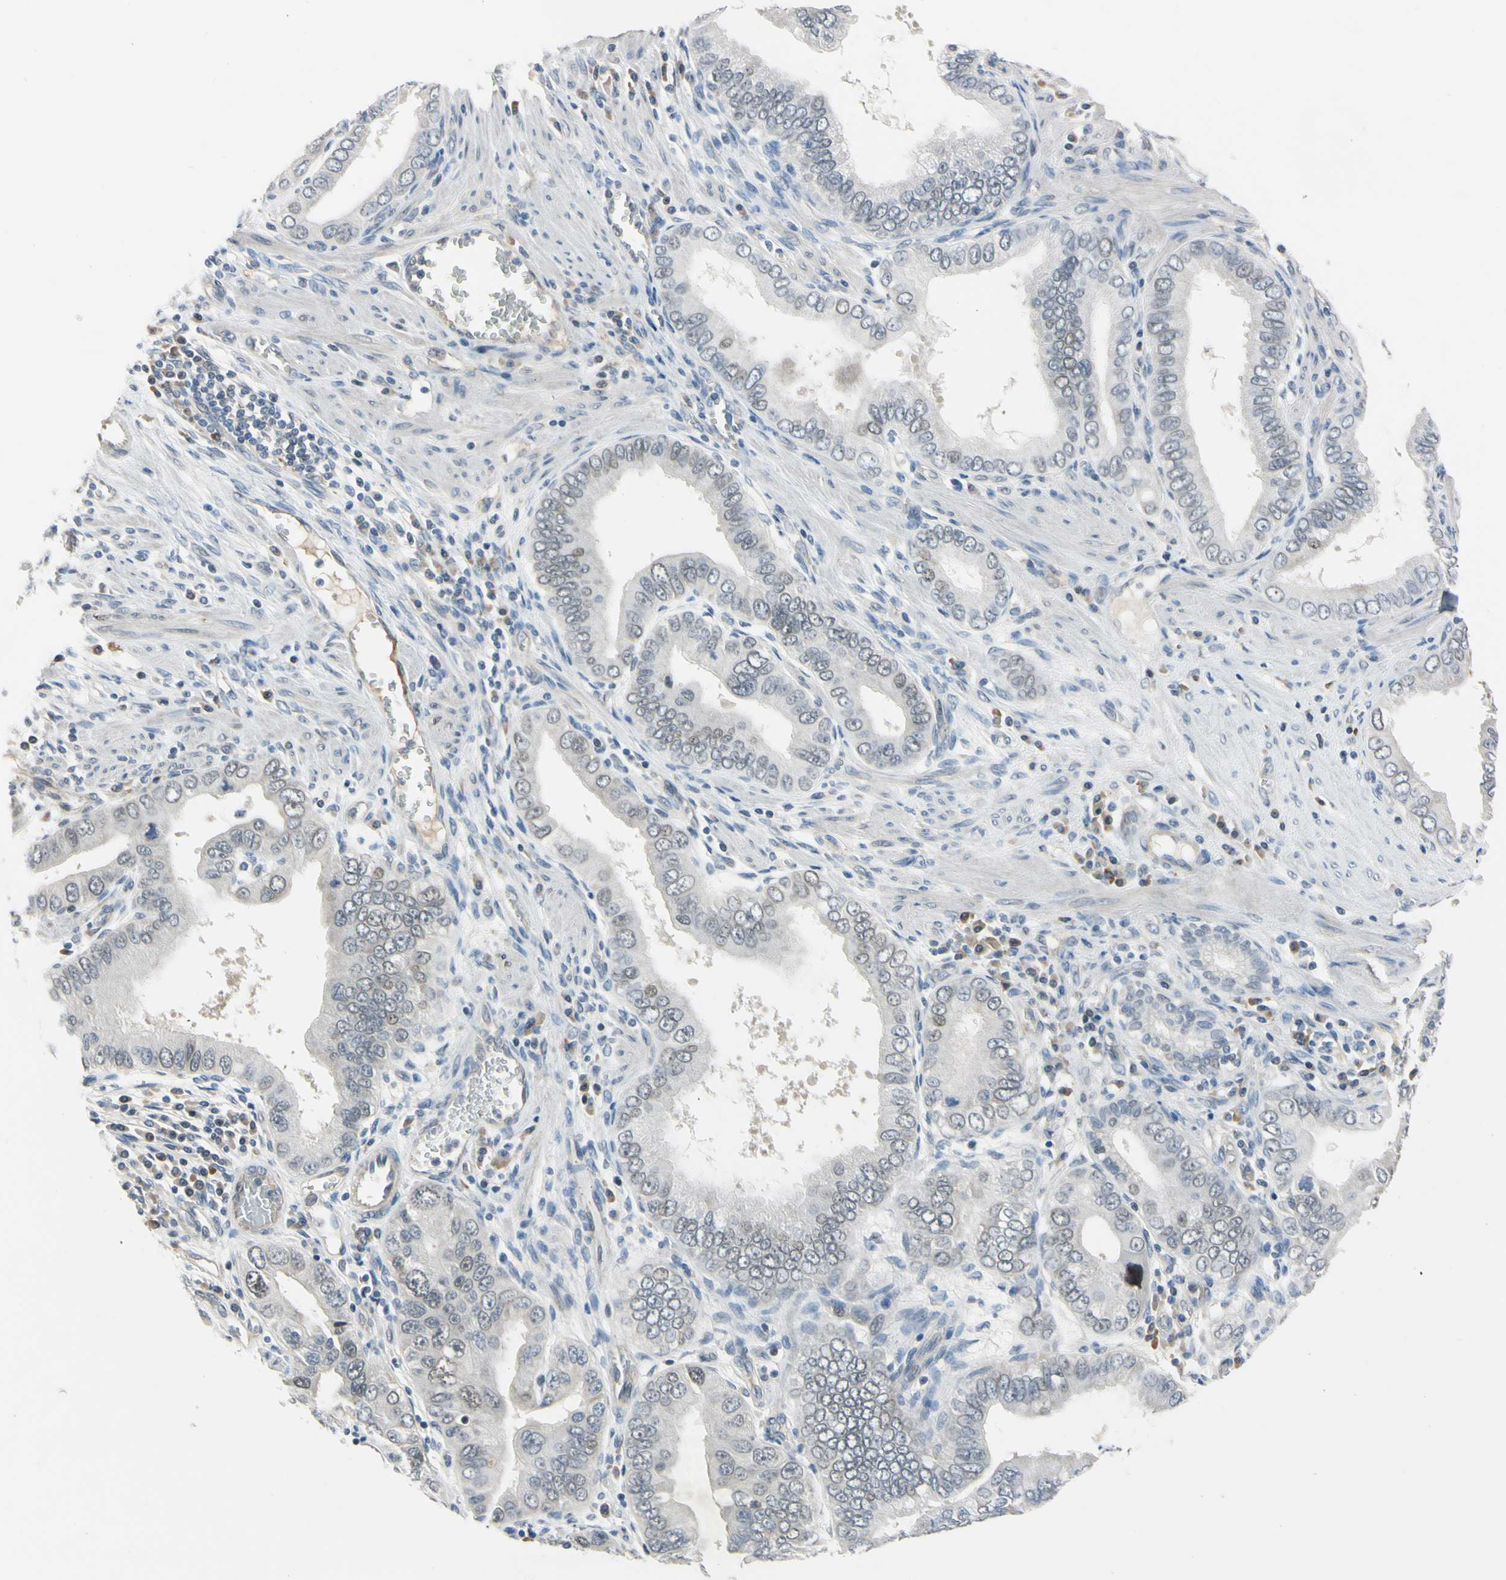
{"staining": {"intensity": "negative", "quantity": "none", "location": "none"}, "tissue": "pancreatic cancer", "cell_type": "Tumor cells", "image_type": "cancer", "snomed": [{"axis": "morphology", "description": "Normal tissue, NOS"}, {"axis": "topography", "description": "Lymph node"}], "caption": "Pancreatic cancer was stained to show a protein in brown. There is no significant staining in tumor cells.", "gene": "LHX9", "patient": {"sex": "male", "age": 50}}